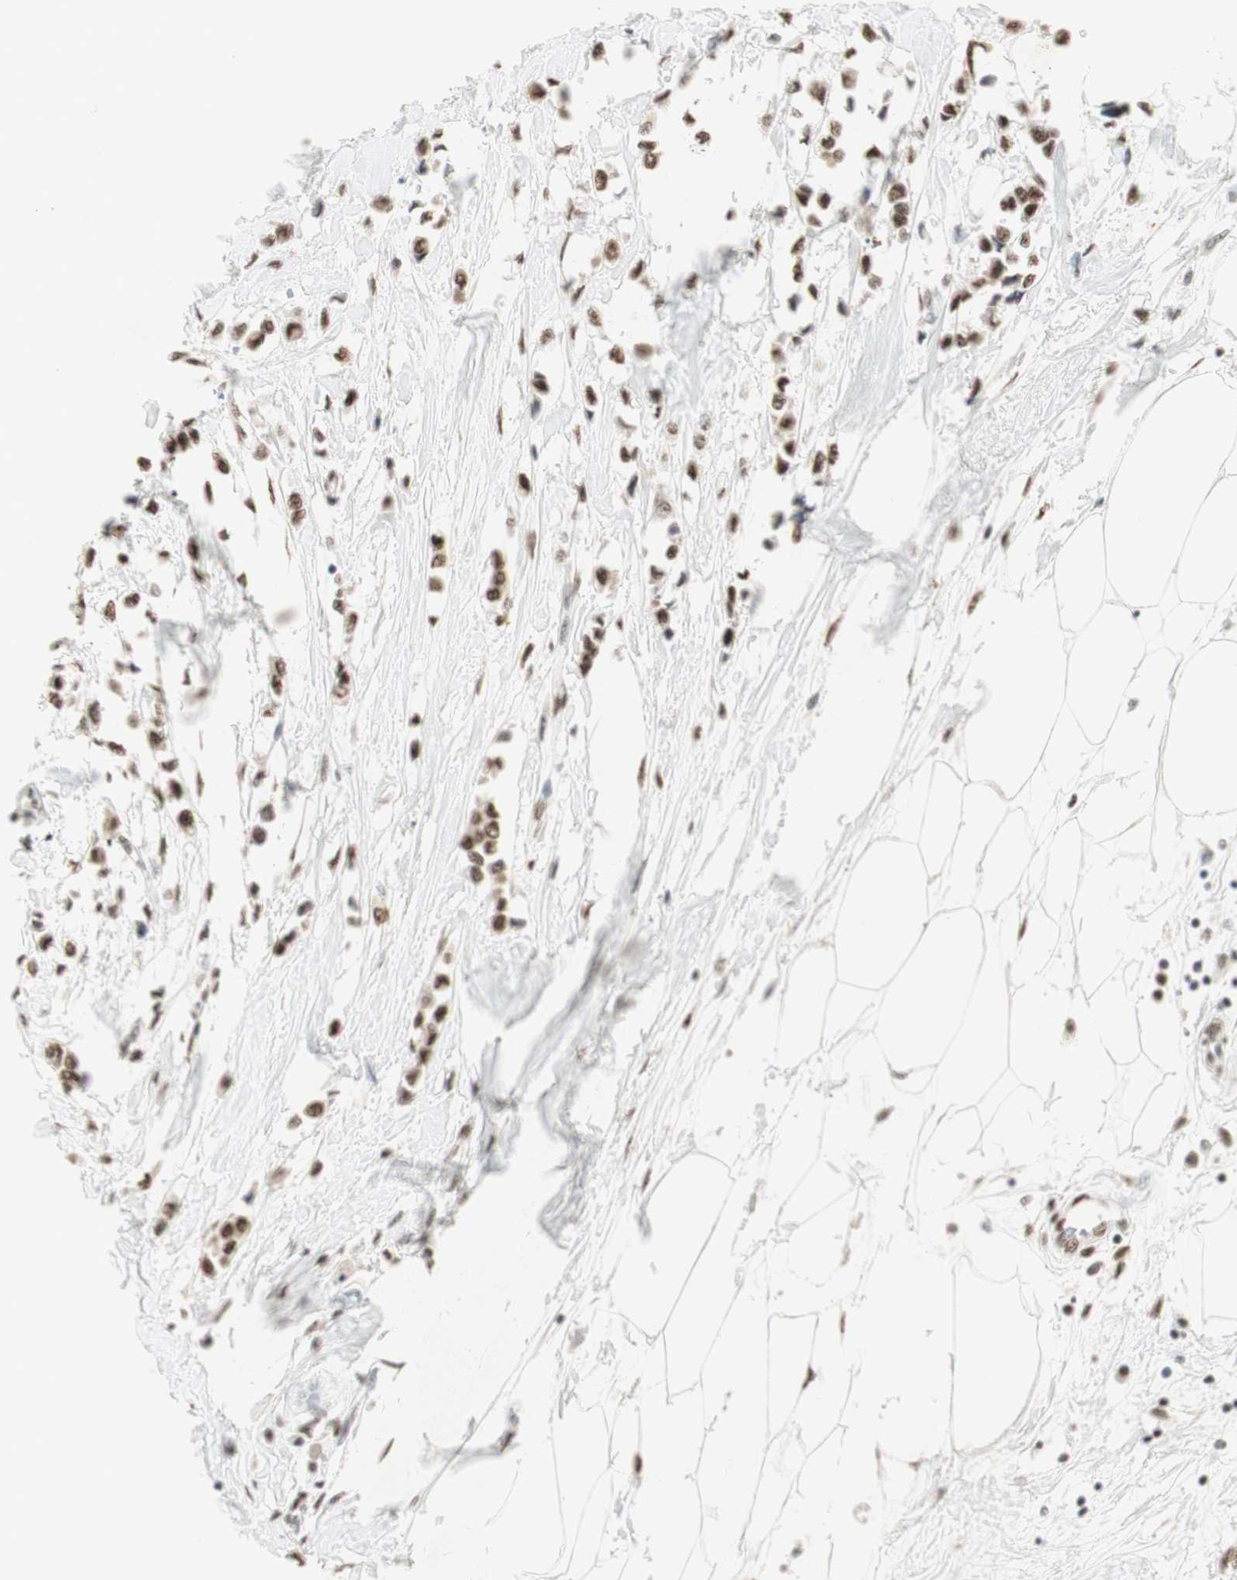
{"staining": {"intensity": "moderate", "quantity": ">75%", "location": "nuclear"}, "tissue": "breast cancer", "cell_type": "Tumor cells", "image_type": "cancer", "snomed": [{"axis": "morphology", "description": "Lobular carcinoma"}, {"axis": "topography", "description": "Breast"}], "caption": "Moderate nuclear positivity for a protein is identified in about >75% of tumor cells of breast cancer (lobular carcinoma) using IHC.", "gene": "SNRPB", "patient": {"sex": "female", "age": 51}}